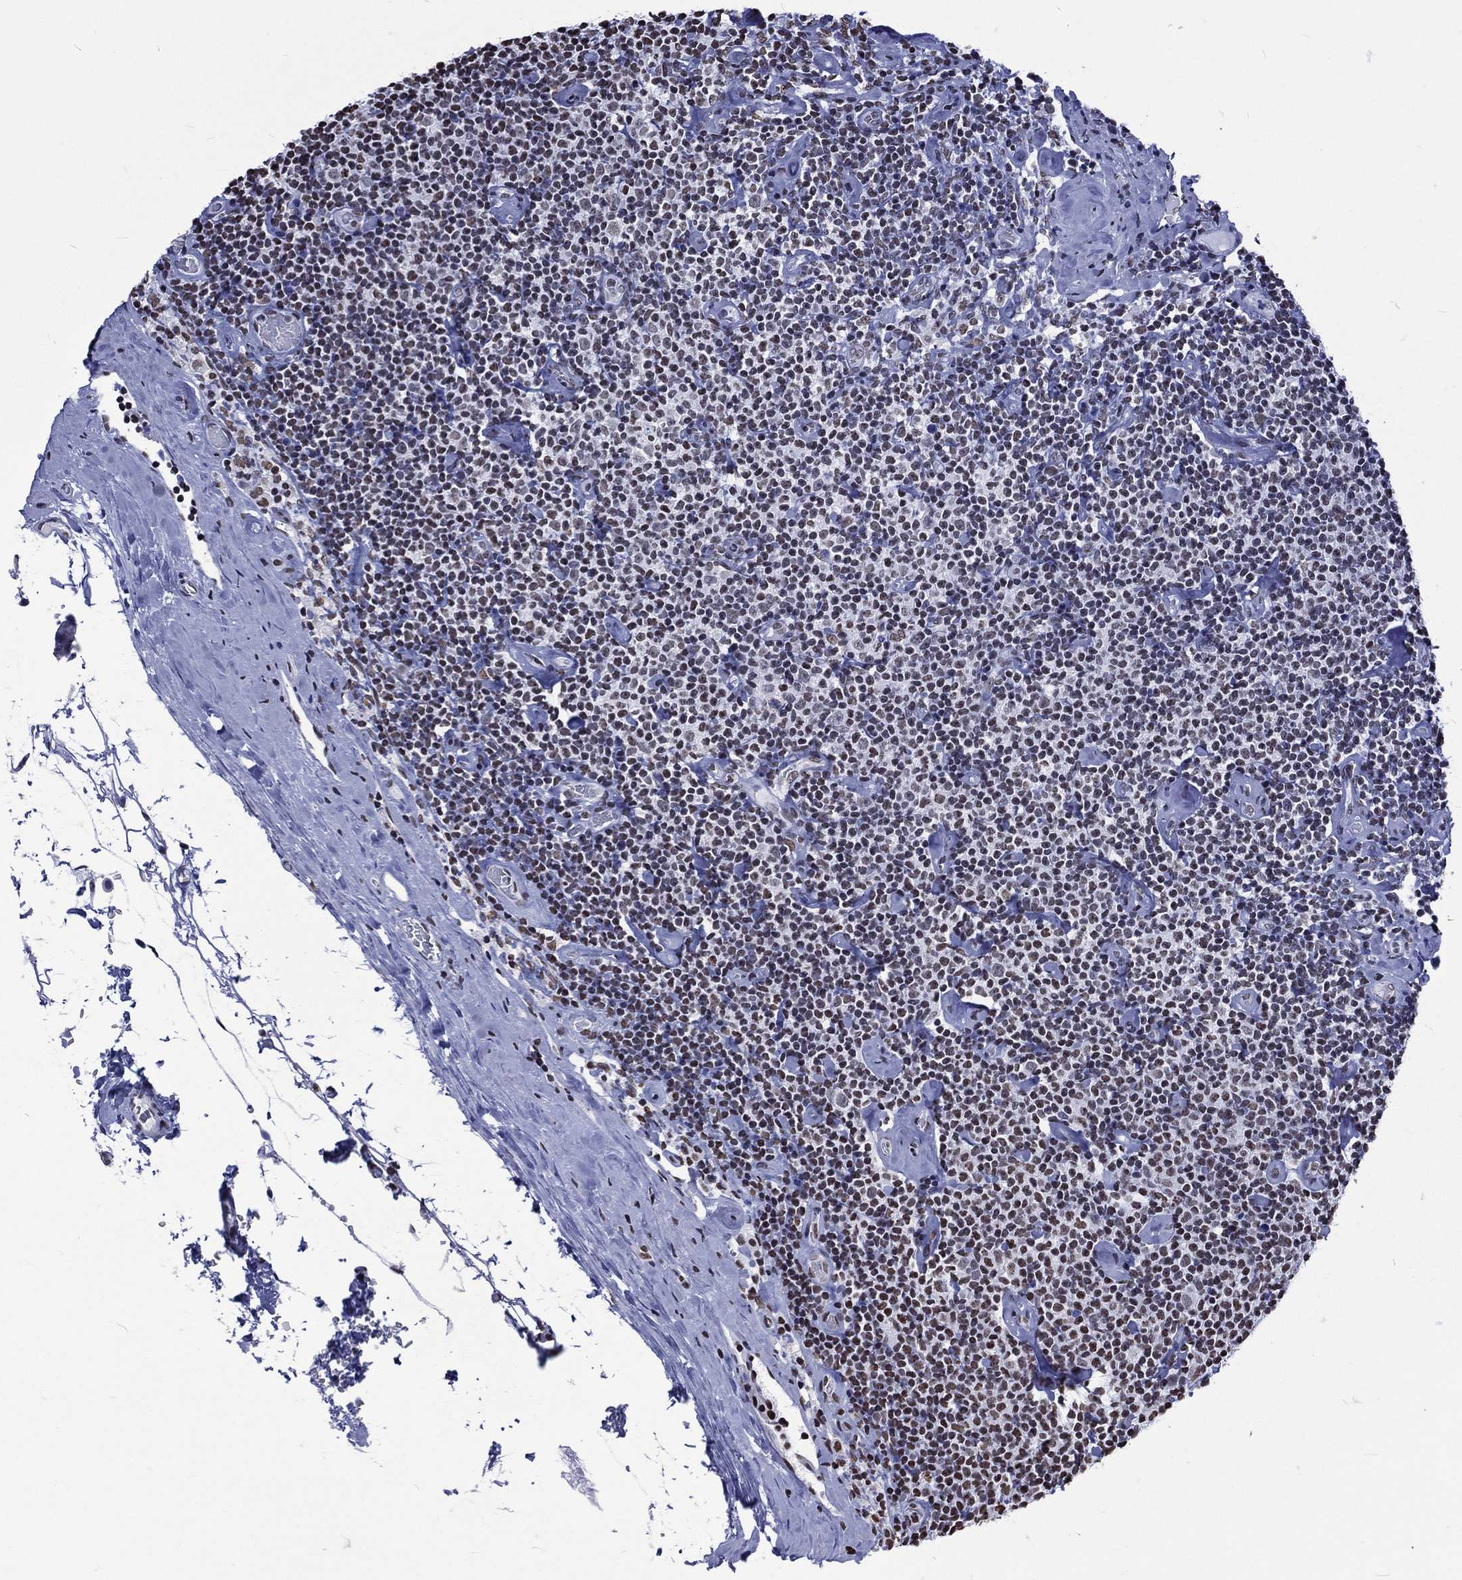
{"staining": {"intensity": "weak", "quantity": "<25%", "location": "nuclear"}, "tissue": "lymphoma", "cell_type": "Tumor cells", "image_type": "cancer", "snomed": [{"axis": "morphology", "description": "Malignant lymphoma, non-Hodgkin's type, Low grade"}, {"axis": "topography", "description": "Lymph node"}], "caption": "Image shows no significant protein staining in tumor cells of low-grade malignant lymphoma, non-Hodgkin's type. (Immunohistochemistry (ihc), brightfield microscopy, high magnification).", "gene": "RETREG2", "patient": {"sex": "male", "age": 81}}